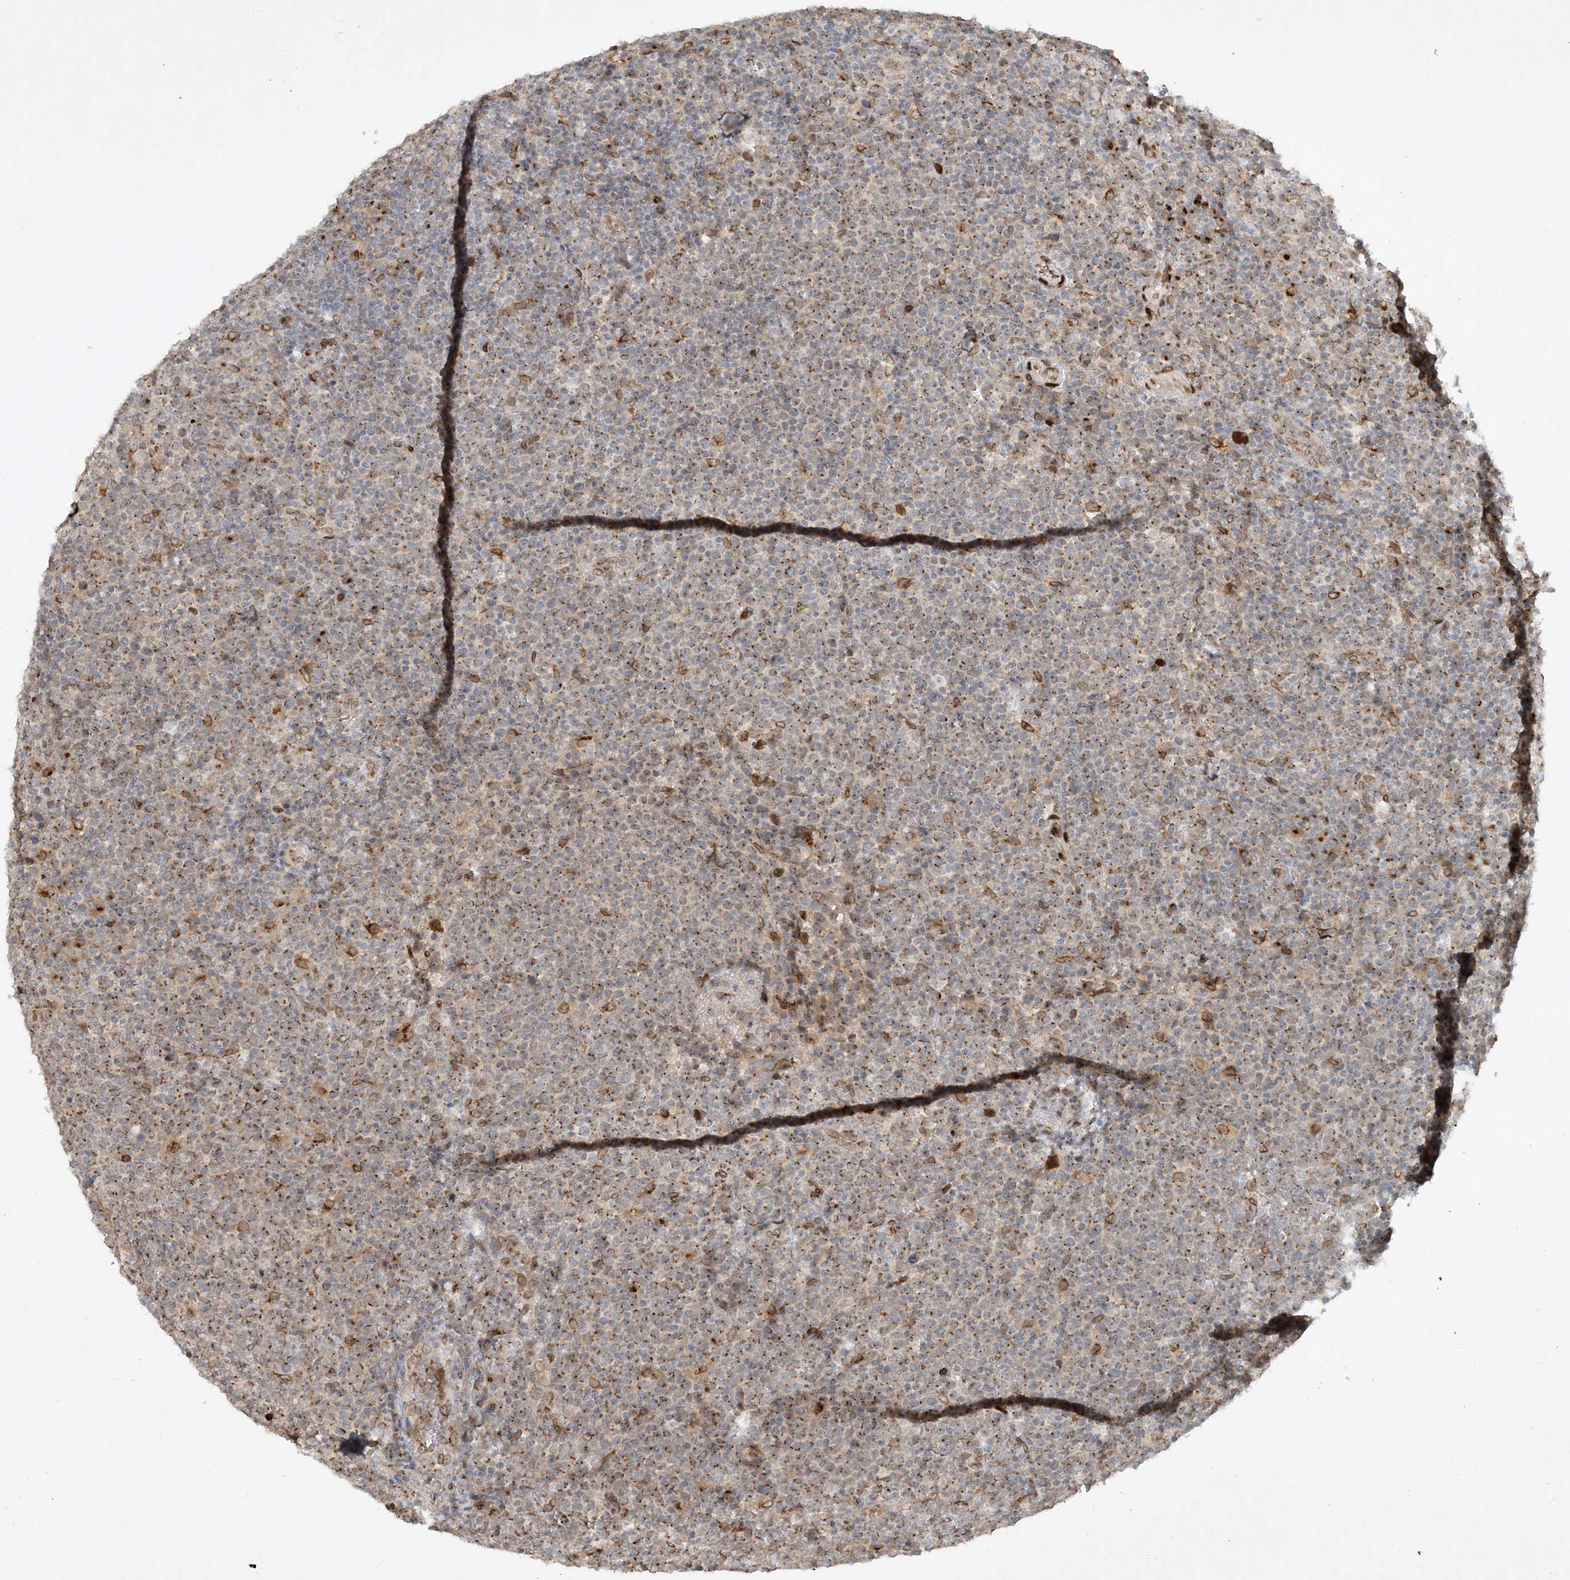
{"staining": {"intensity": "moderate", "quantity": ">75%", "location": "cytoplasmic/membranous"}, "tissue": "lymphoma", "cell_type": "Tumor cells", "image_type": "cancer", "snomed": [{"axis": "morphology", "description": "Malignant lymphoma, non-Hodgkin's type, High grade"}, {"axis": "topography", "description": "Lymph node"}], "caption": "The image demonstrates a brown stain indicating the presence of a protein in the cytoplasmic/membranous of tumor cells in lymphoma. (Brightfield microscopy of DAB IHC at high magnification).", "gene": "SLC35A2", "patient": {"sex": "male", "age": 61}}